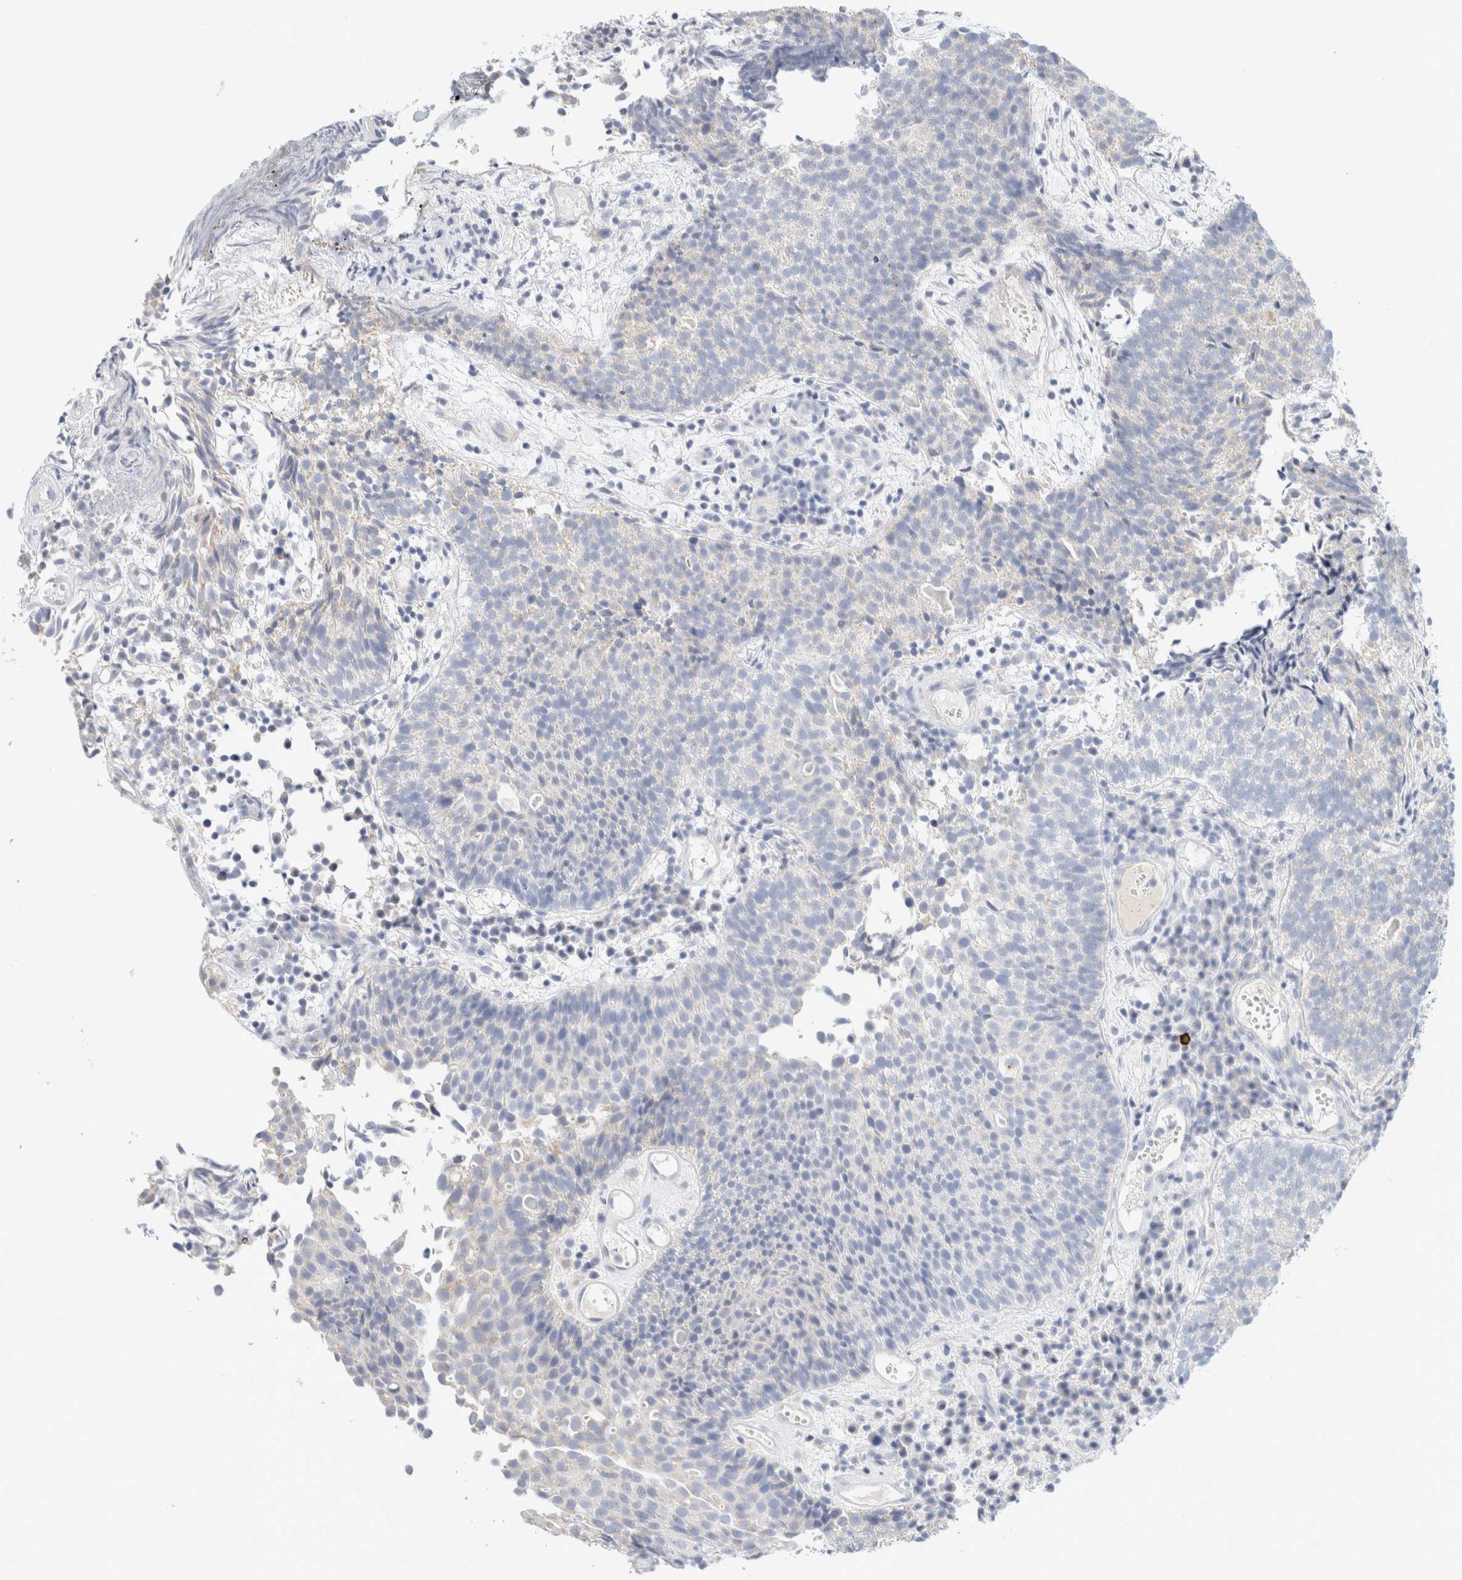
{"staining": {"intensity": "negative", "quantity": "none", "location": "none"}, "tissue": "urothelial cancer", "cell_type": "Tumor cells", "image_type": "cancer", "snomed": [{"axis": "morphology", "description": "Urothelial carcinoma, Low grade"}, {"axis": "topography", "description": "Urinary bladder"}], "caption": "Tumor cells show no significant protein positivity in urothelial cancer.", "gene": "HEXD", "patient": {"sex": "male", "age": 86}}